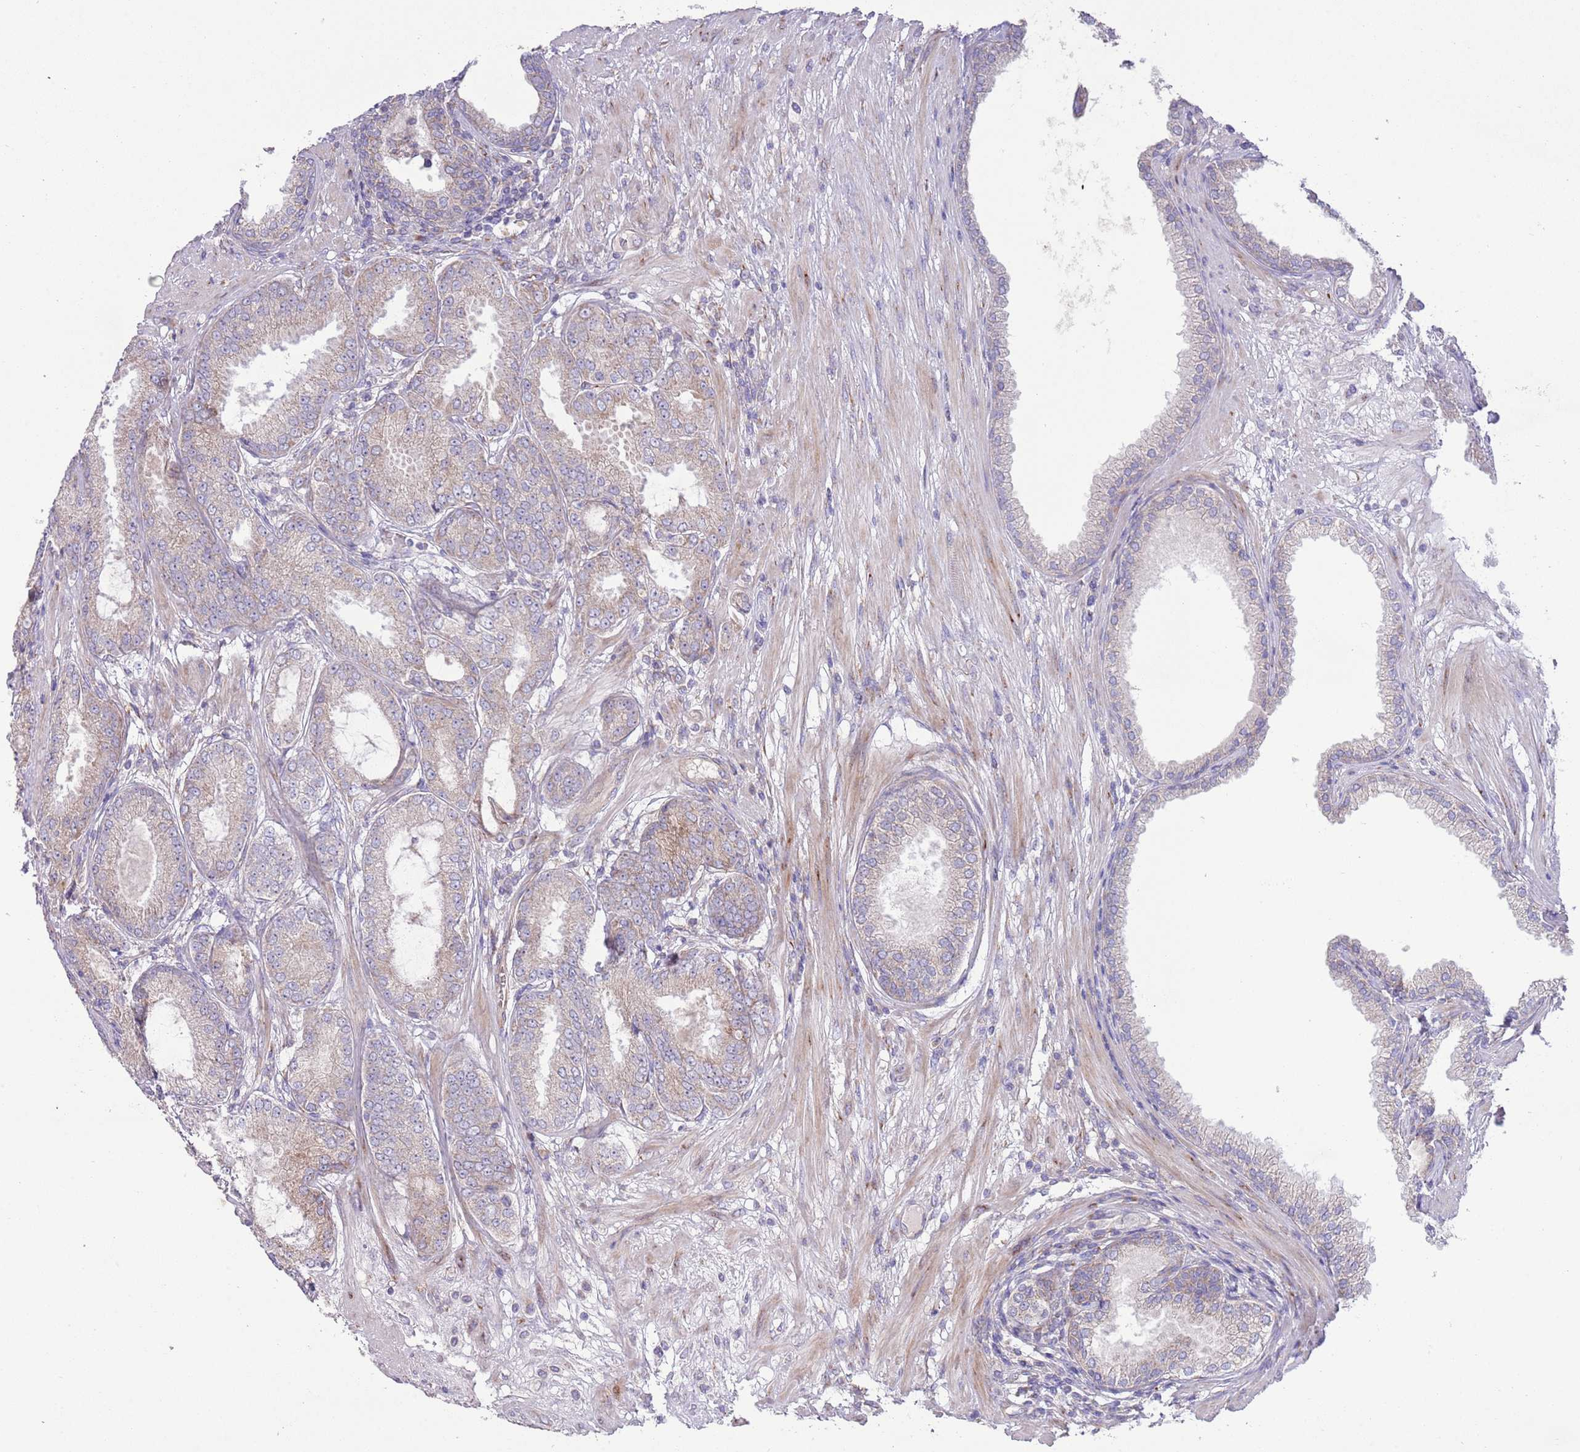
{"staining": {"intensity": "weak", "quantity": "<25%", "location": "cytoplasmic/membranous"}, "tissue": "prostate cancer", "cell_type": "Tumor cells", "image_type": "cancer", "snomed": [{"axis": "morphology", "description": "Adenocarcinoma, High grade"}, {"axis": "topography", "description": "Prostate"}], "caption": "A photomicrograph of high-grade adenocarcinoma (prostate) stained for a protein reveals no brown staining in tumor cells. (Brightfield microscopy of DAB immunohistochemistry at high magnification).", "gene": "TOMM5", "patient": {"sex": "male", "age": 71}}